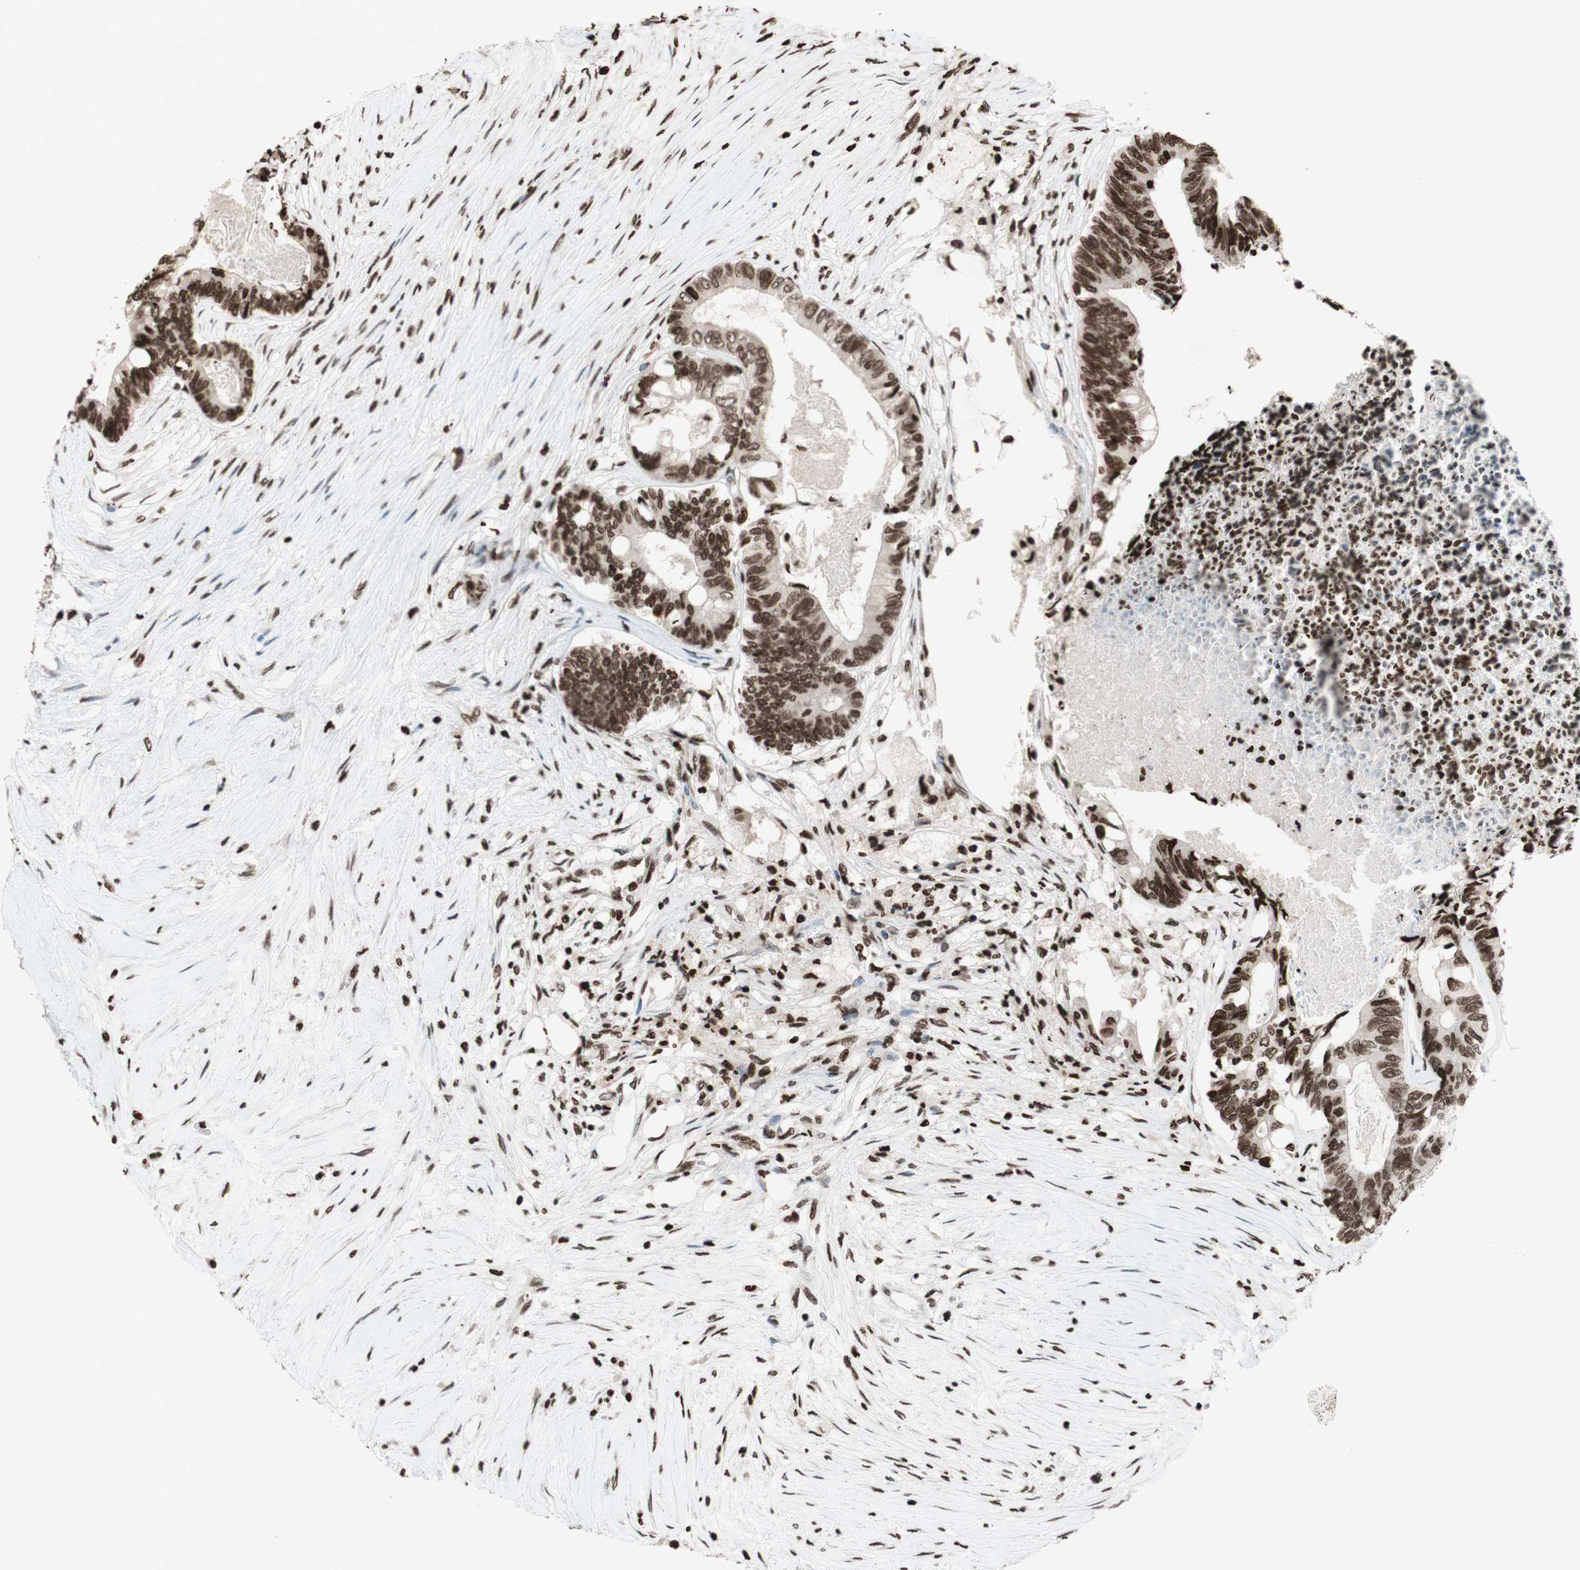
{"staining": {"intensity": "strong", "quantity": ">75%", "location": "nuclear"}, "tissue": "colorectal cancer", "cell_type": "Tumor cells", "image_type": "cancer", "snomed": [{"axis": "morphology", "description": "Adenocarcinoma, NOS"}, {"axis": "topography", "description": "Rectum"}], "caption": "Colorectal cancer (adenocarcinoma) stained with a brown dye shows strong nuclear positive expression in about >75% of tumor cells.", "gene": "NCOA3", "patient": {"sex": "male", "age": 63}}